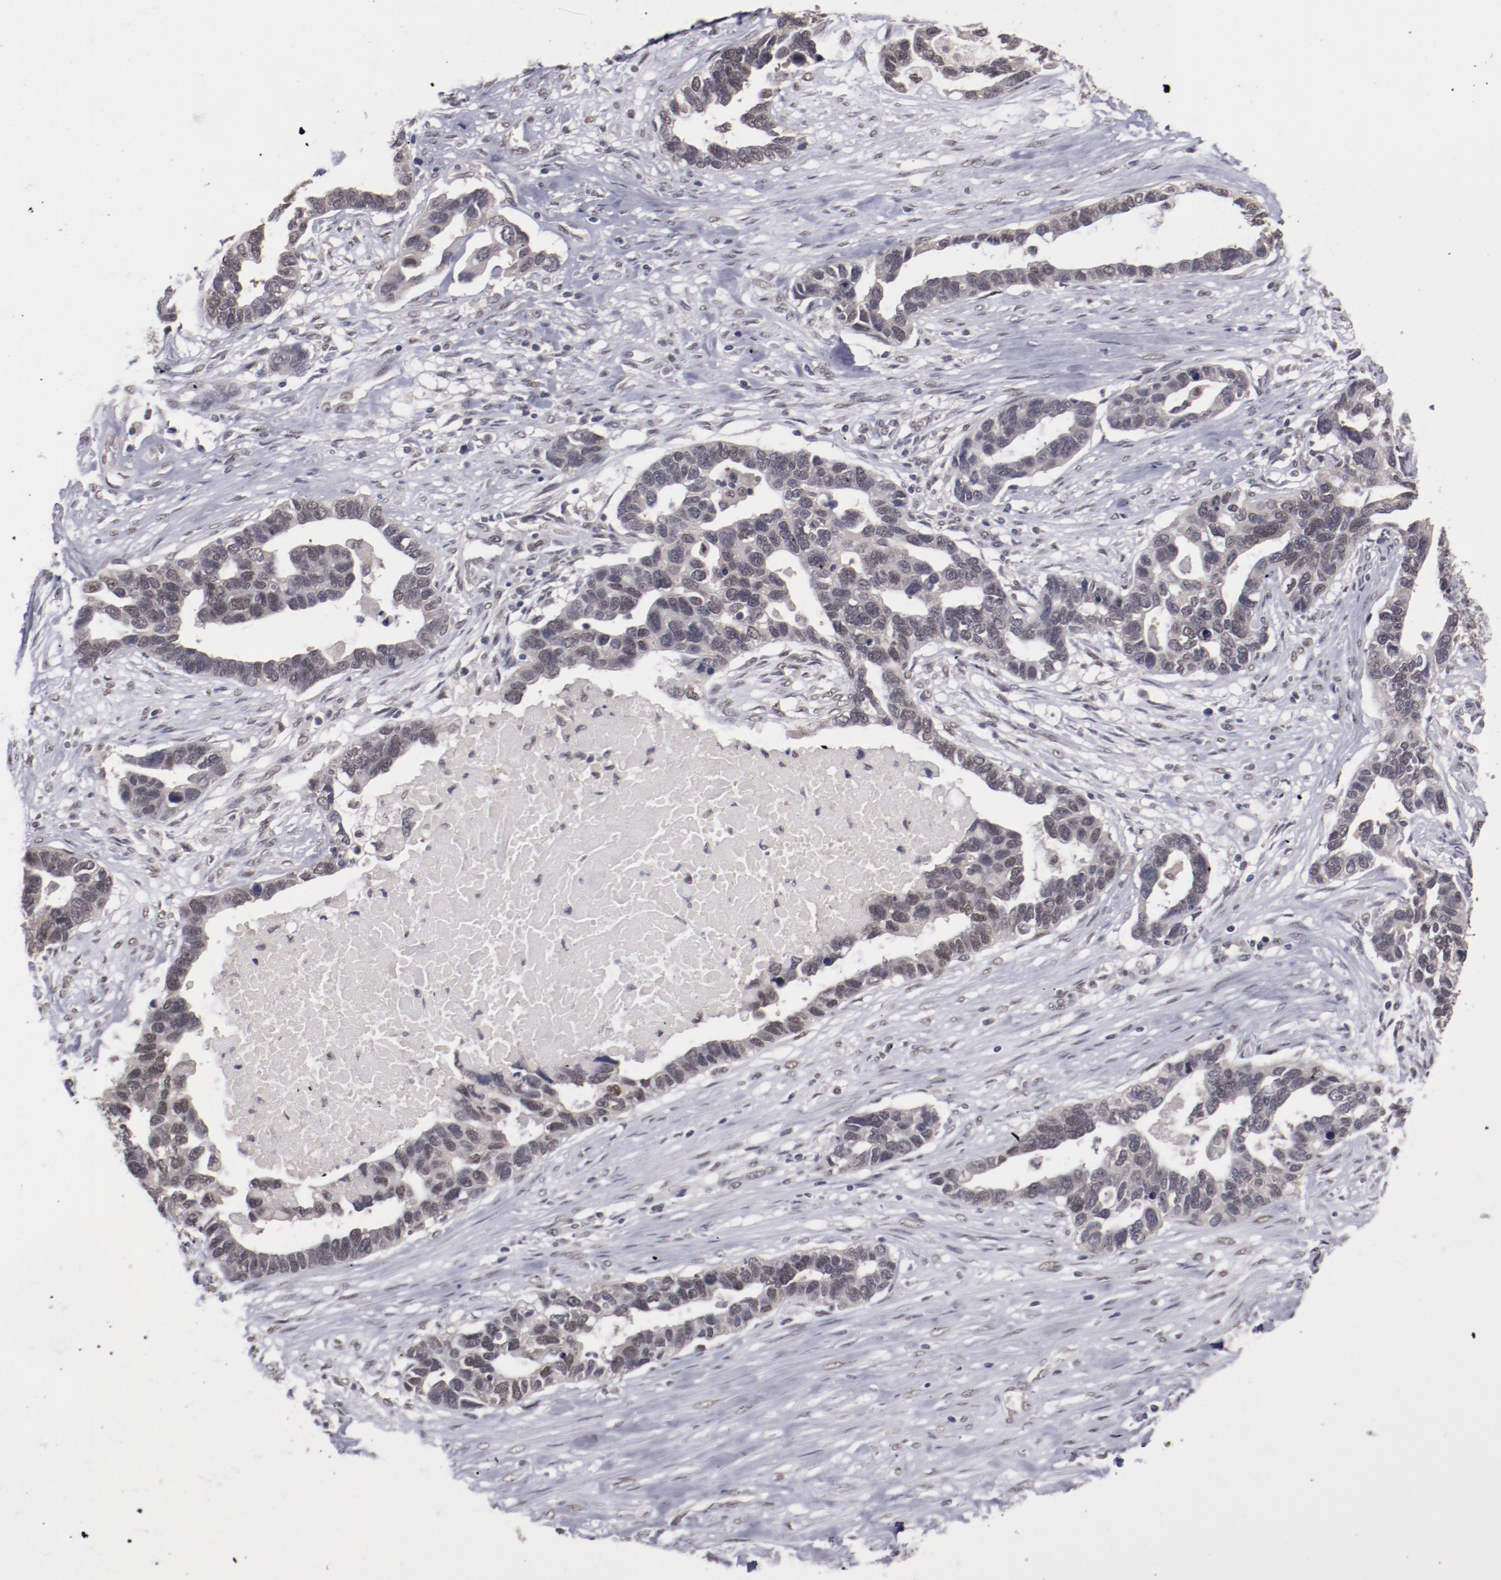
{"staining": {"intensity": "weak", "quantity": "<25%", "location": "cytoplasmic/membranous,nuclear"}, "tissue": "ovarian cancer", "cell_type": "Tumor cells", "image_type": "cancer", "snomed": [{"axis": "morphology", "description": "Cystadenocarcinoma, serous, NOS"}, {"axis": "topography", "description": "Ovary"}], "caption": "DAB immunohistochemical staining of human ovarian cancer (serous cystadenocarcinoma) exhibits no significant expression in tumor cells. (Brightfield microscopy of DAB immunohistochemistry (IHC) at high magnification).", "gene": "ARNT", "patient": {"sex": "female", "age": 54}}